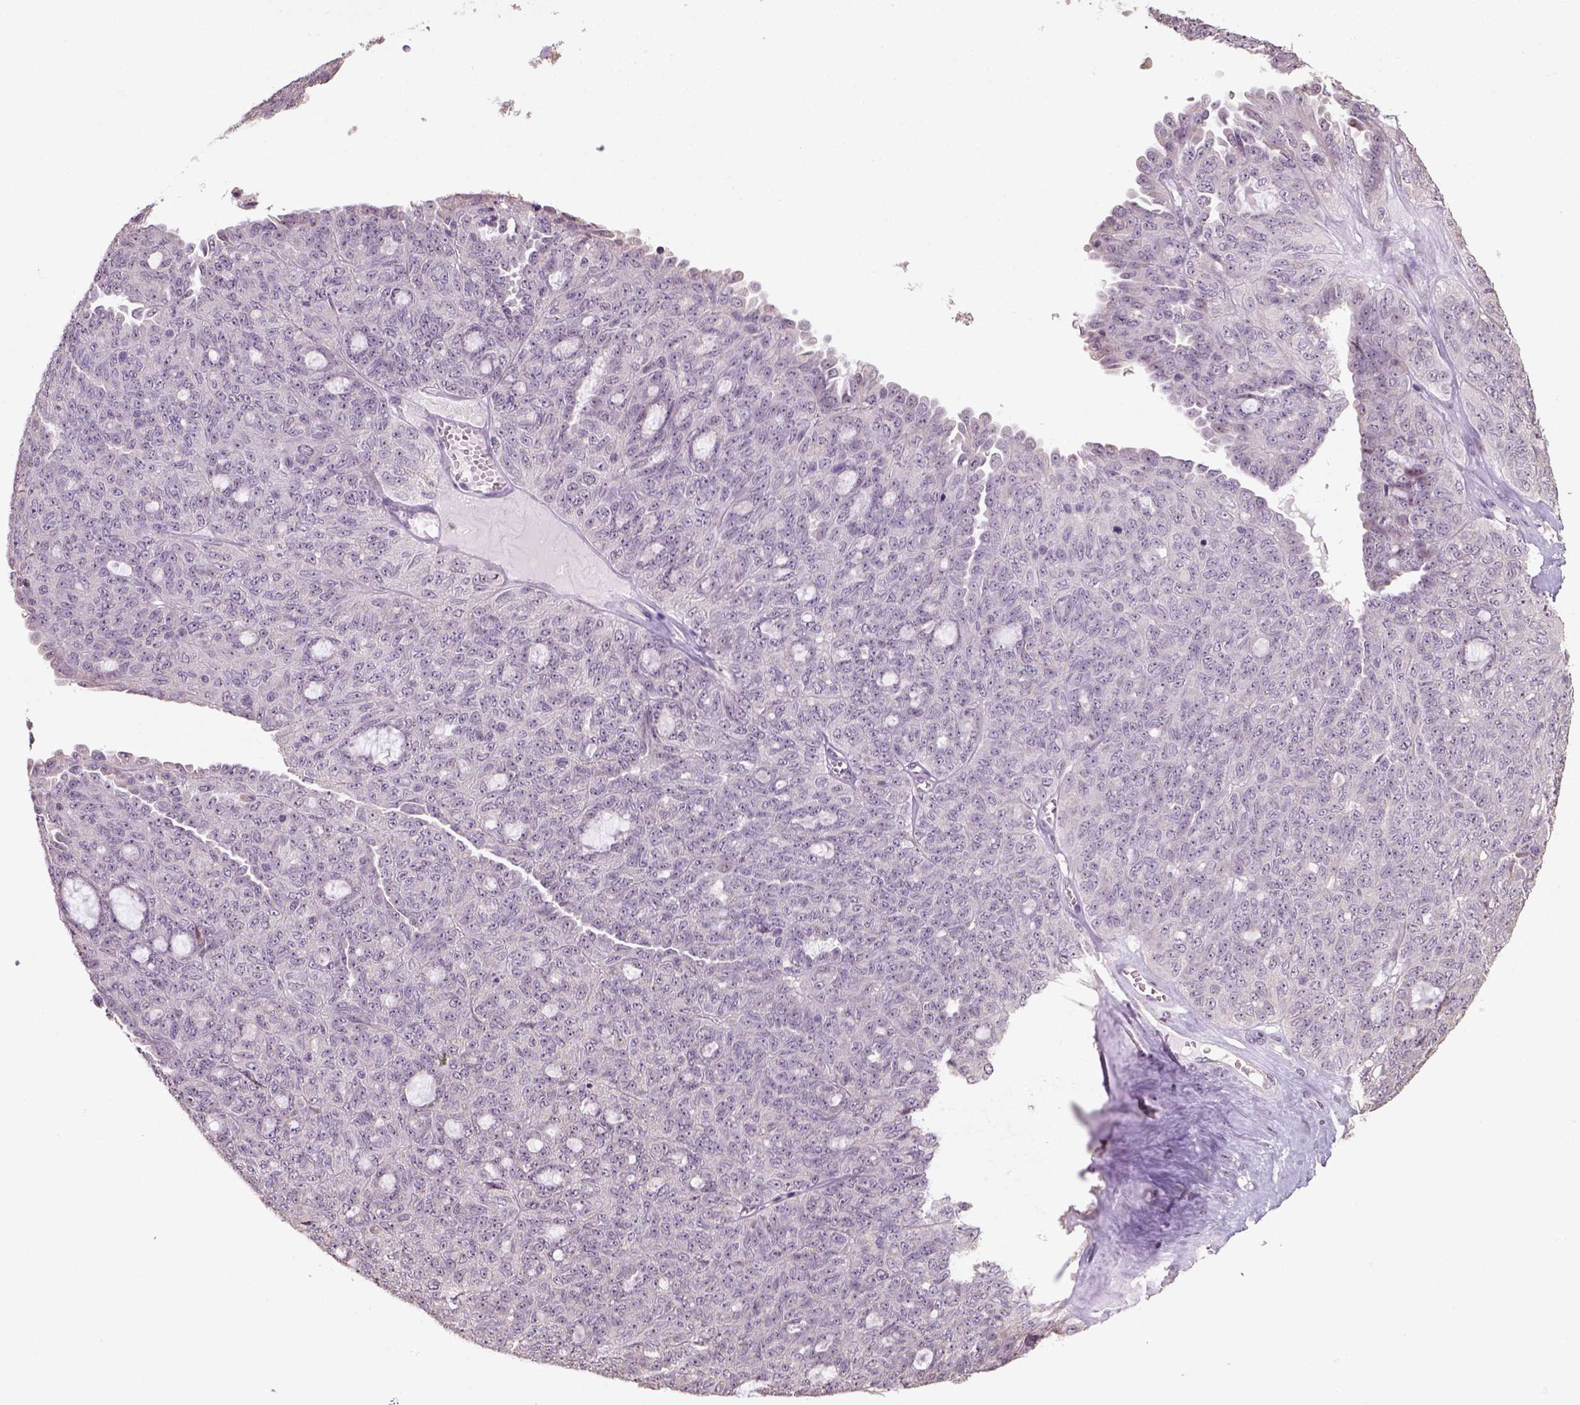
{"staining": {"intensity": "negative", "quantity": "none", "location": "none"}, "tissue": "ovarian cancer", "cell_type": "Tumor cells", "image_type": "cancer", "snomed": [{"axis": "morphology", "description": "Cystadenocarcinoma, serous, NOS"}, {"axis": "topography", "description": "Ovary"}], "caption": "Tumor cells show no significant protein expression in serous cystadenocarcinoma (ovarian).", "gene": "DDX50", "patient": {"sex": "female", "age": 71}}